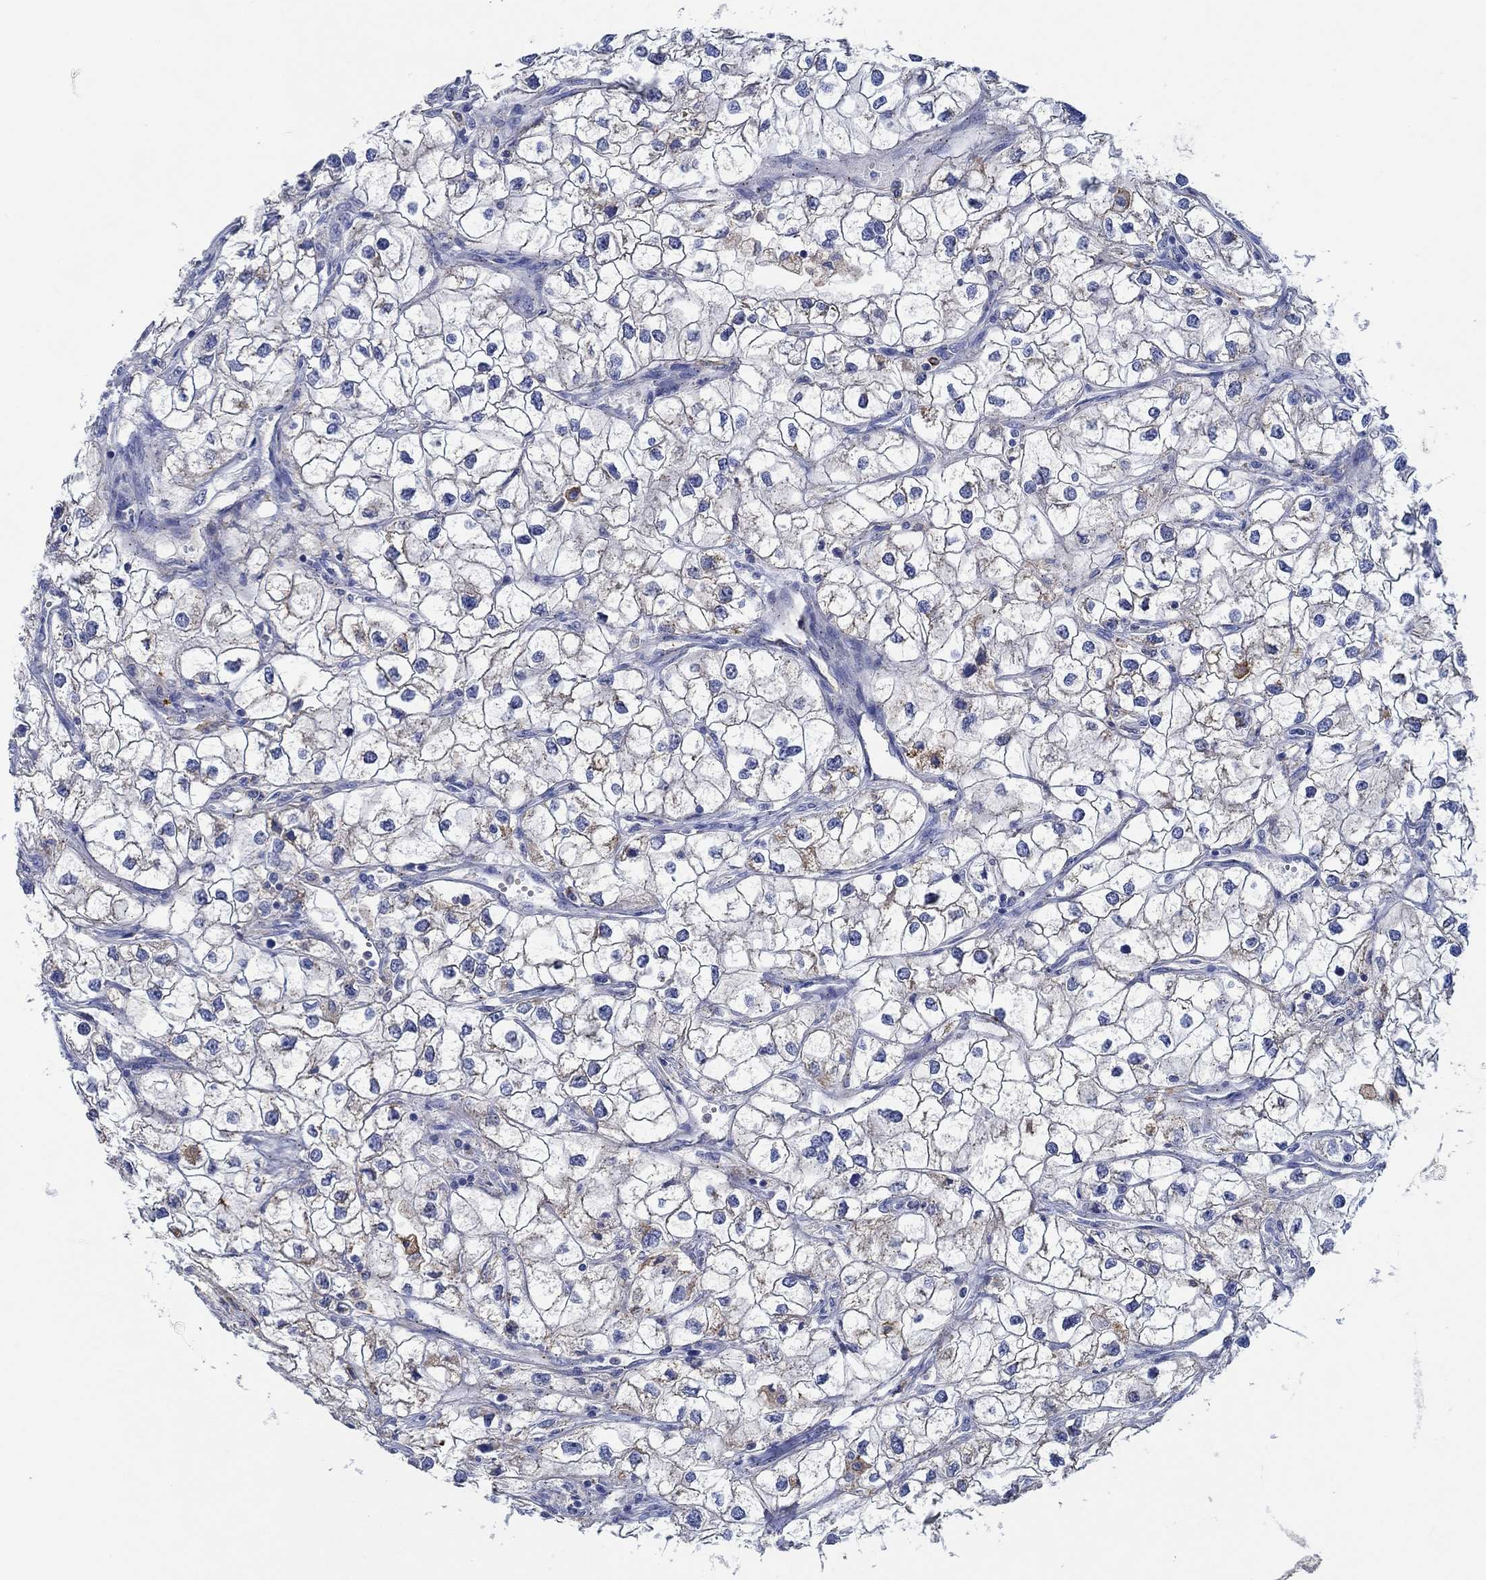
{"staining": {"intensity": "moderate", "quantity": "<25%", "location": "cytoplasmic/membranous"}, "tissue": "renal cancer", "cell_type": "Tumor cells", "image_type": "cancer", "snomed": [{"axis": "morphology", "description": "Adenocarcinoma, NOS"}, {"axis": "topography", "description": "Kidney"}], "caption": "Immunohistochemistry of human adenocarcinoma (renal) displays low levels of moderate cytoplasmic/membranous staining in about <25% of tumor cells.", "gene": "CPM", "patient": {"sex": "male", "age": 59}}